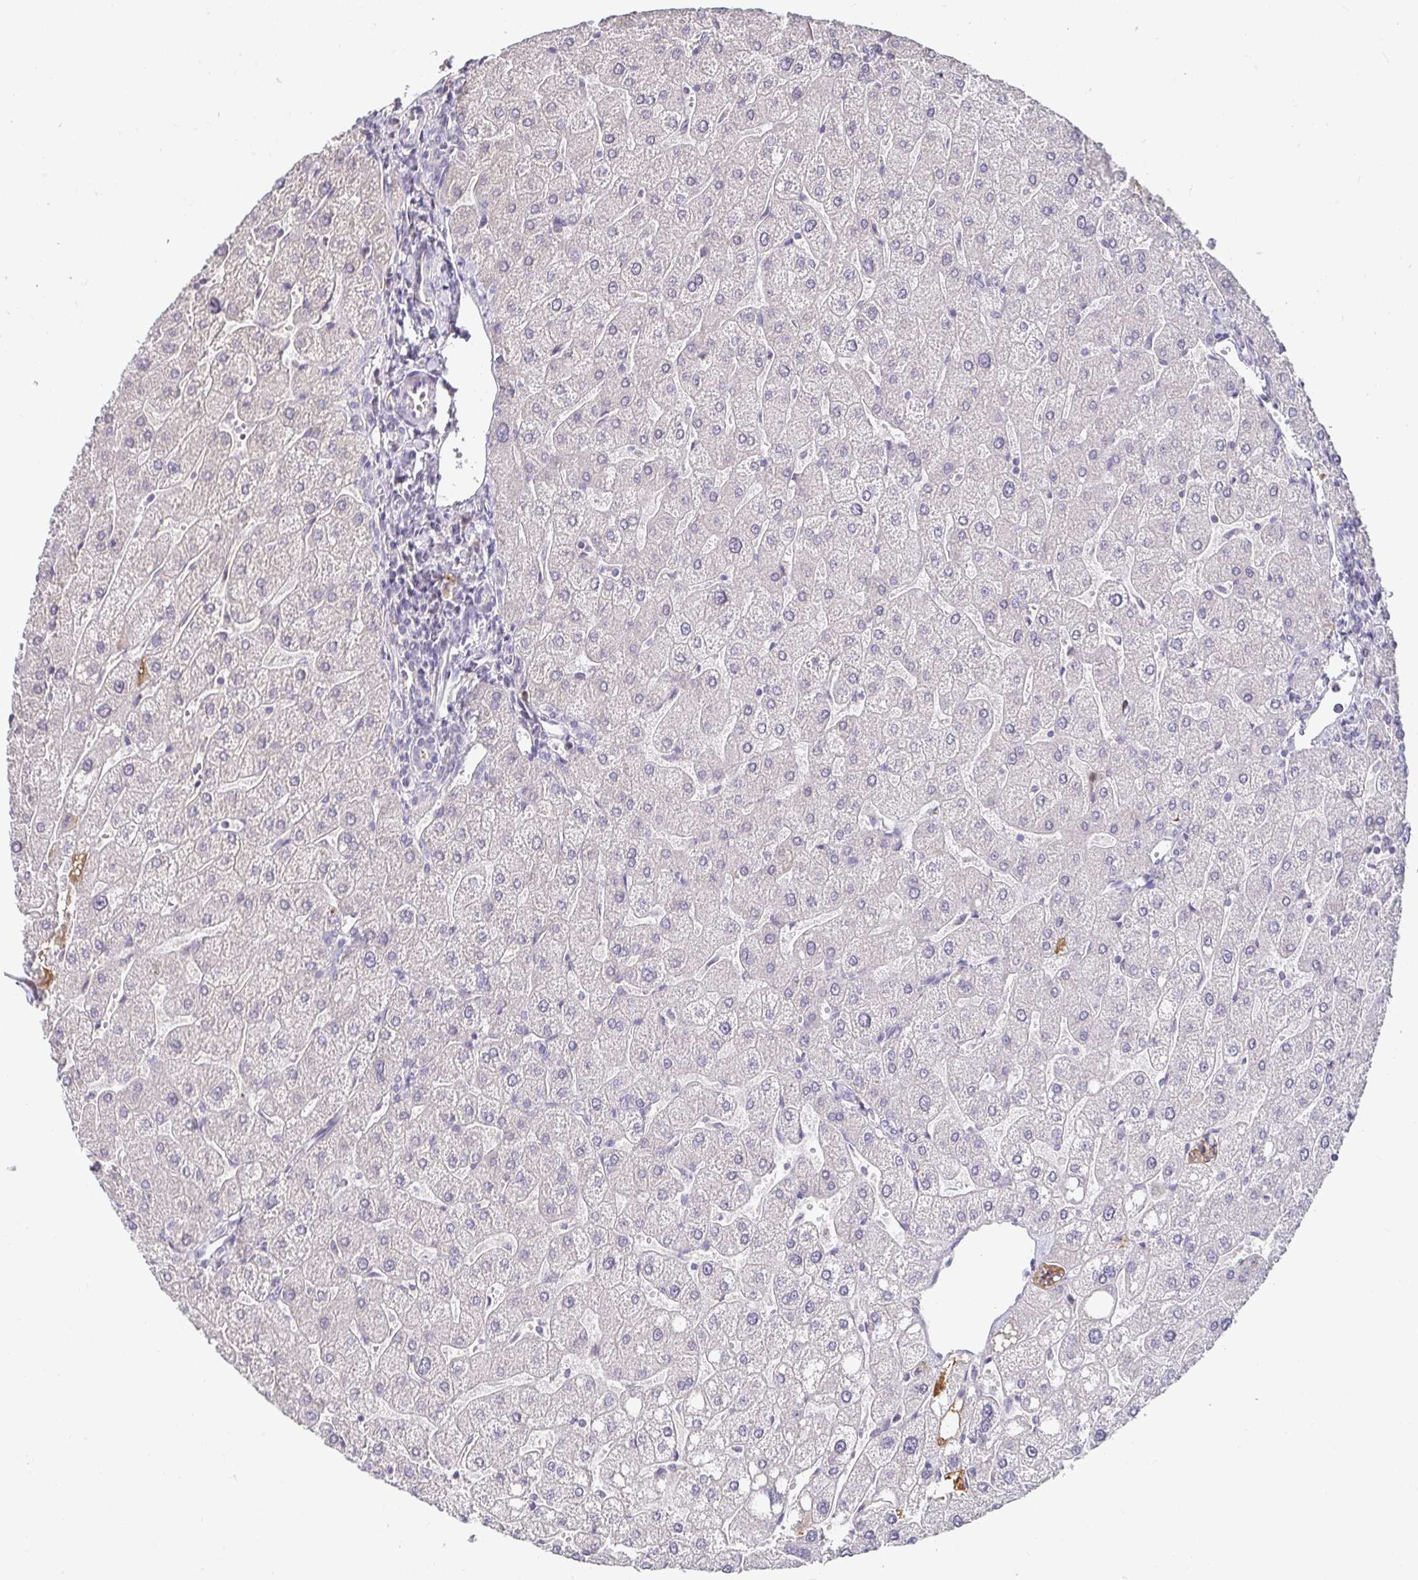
{"staining": {"intensity": "negative", "quantity": "none", "location": "none"}, "tissue": "liver", "cell_type": "Cholangiocytes", "image_type": "normal", "snomed": [{"axis": "morphology", "description": "Normal tissue, NOS"}, {"axis": "topography", "description": "Liver"}], "caption": "The image demonstrates no significant expression in cholangiocytes of liver.", "gene": "ANLN", "patient": {"sex": "male", "age": 67}}